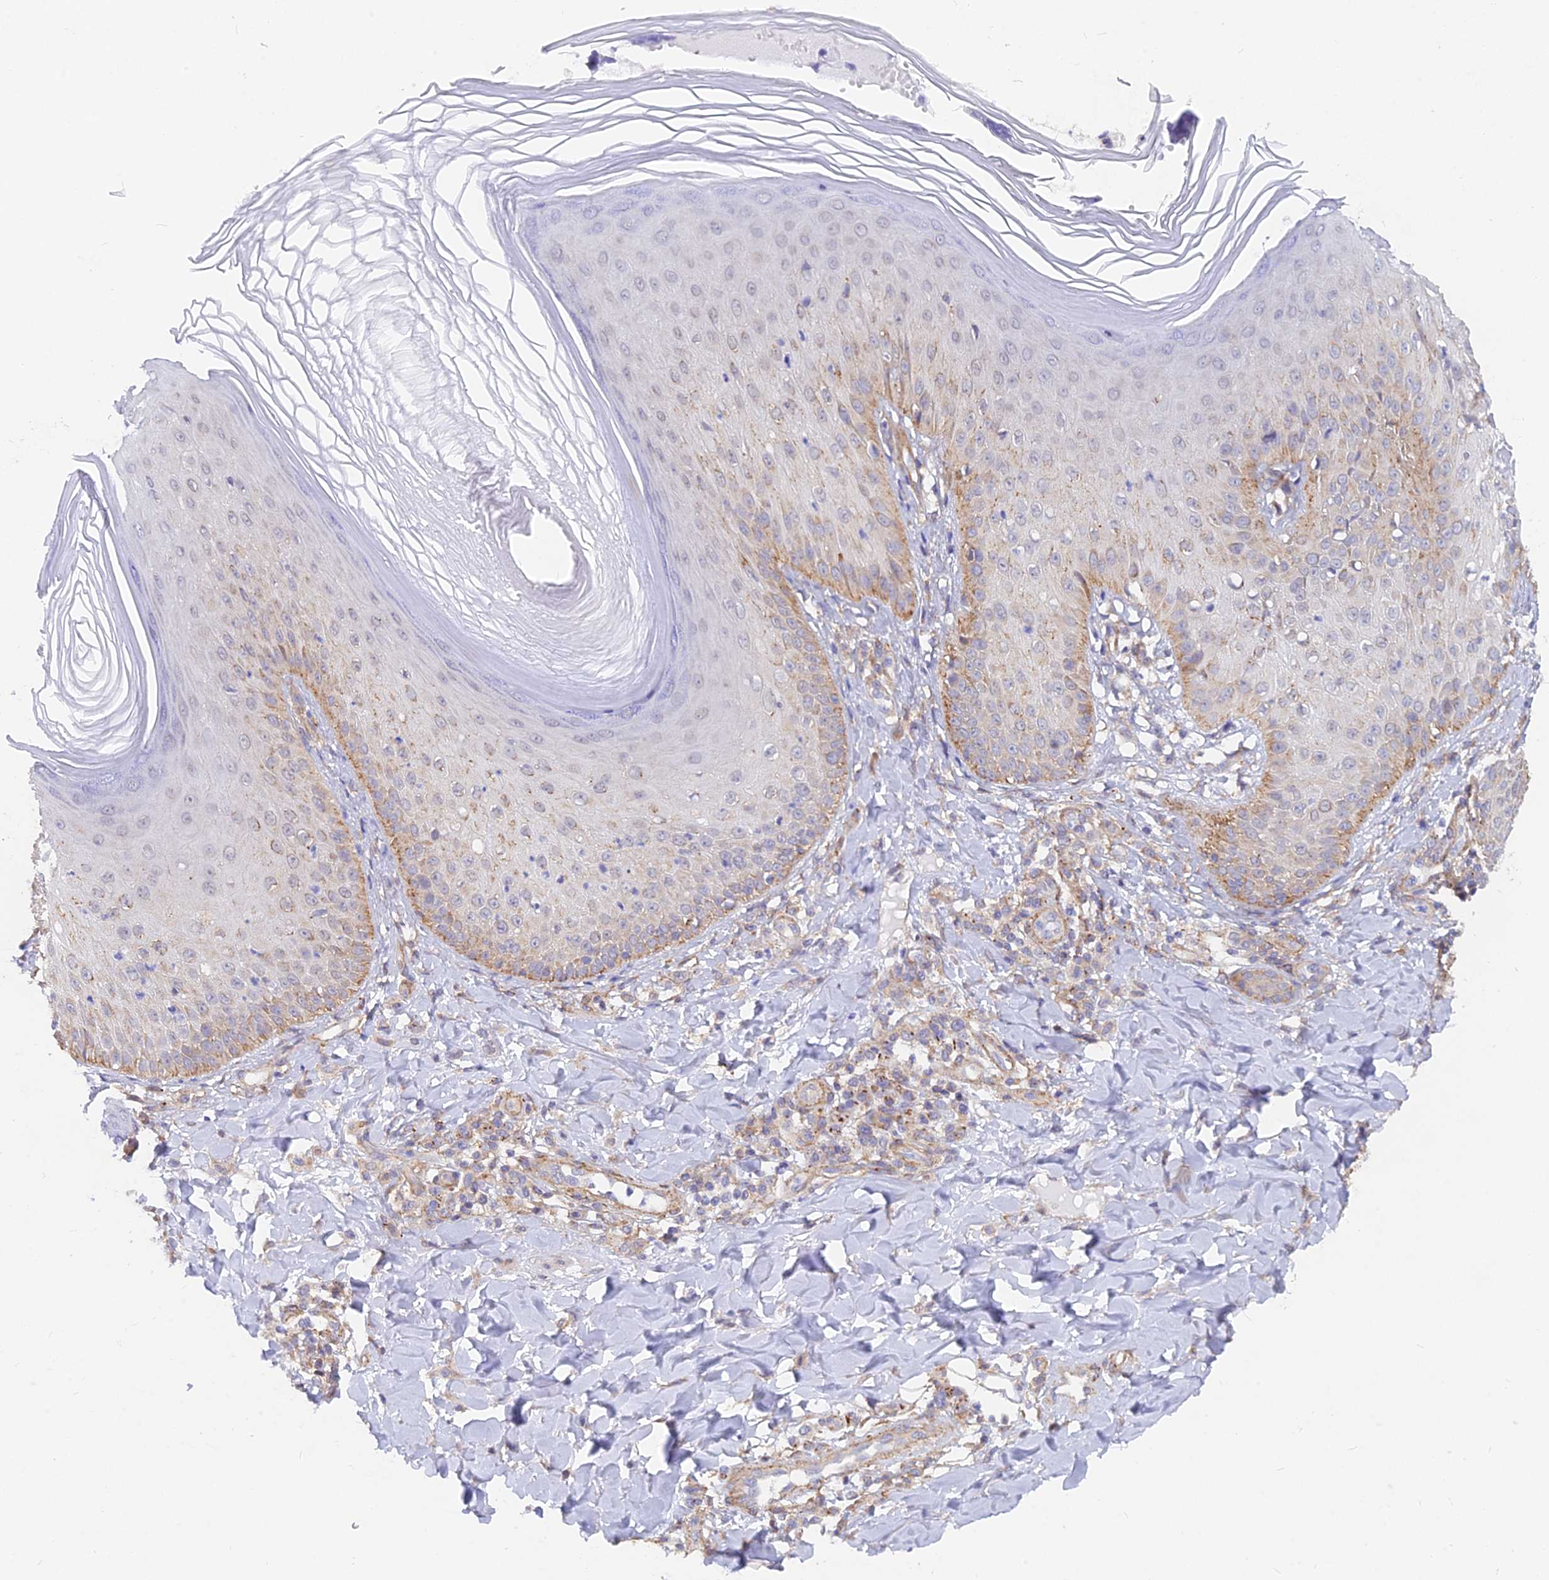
{"staining": {"intensity": "moderate", "quantity": "25%-75%", "location": "cytoplasmic/membranous,nuclear"}, "tissue": "skin", "cell_type": "Epidermal cells", "image_type": "normal", "snomed": [{"axis": "morphology", "description": "Normal tissue, NOS"}, {"axis": "morphology", "description": "Inflammation, NOS"}, {"axis": "topography", "description": "Soft tissue"}, {"axis": "topography", "description": "Anal"}], "caption": "Immunohistochemical staining of normal skin displays 25%-75% levels of moderate cytoplasmic/membranous,nuclear protein expression in about 25%-75% of epidermal cells. (Brightfield microscopy of DAB IHC at high magnification).", "gene": "VSTM2L", "patient": {"sex": "female", "age": 15}}